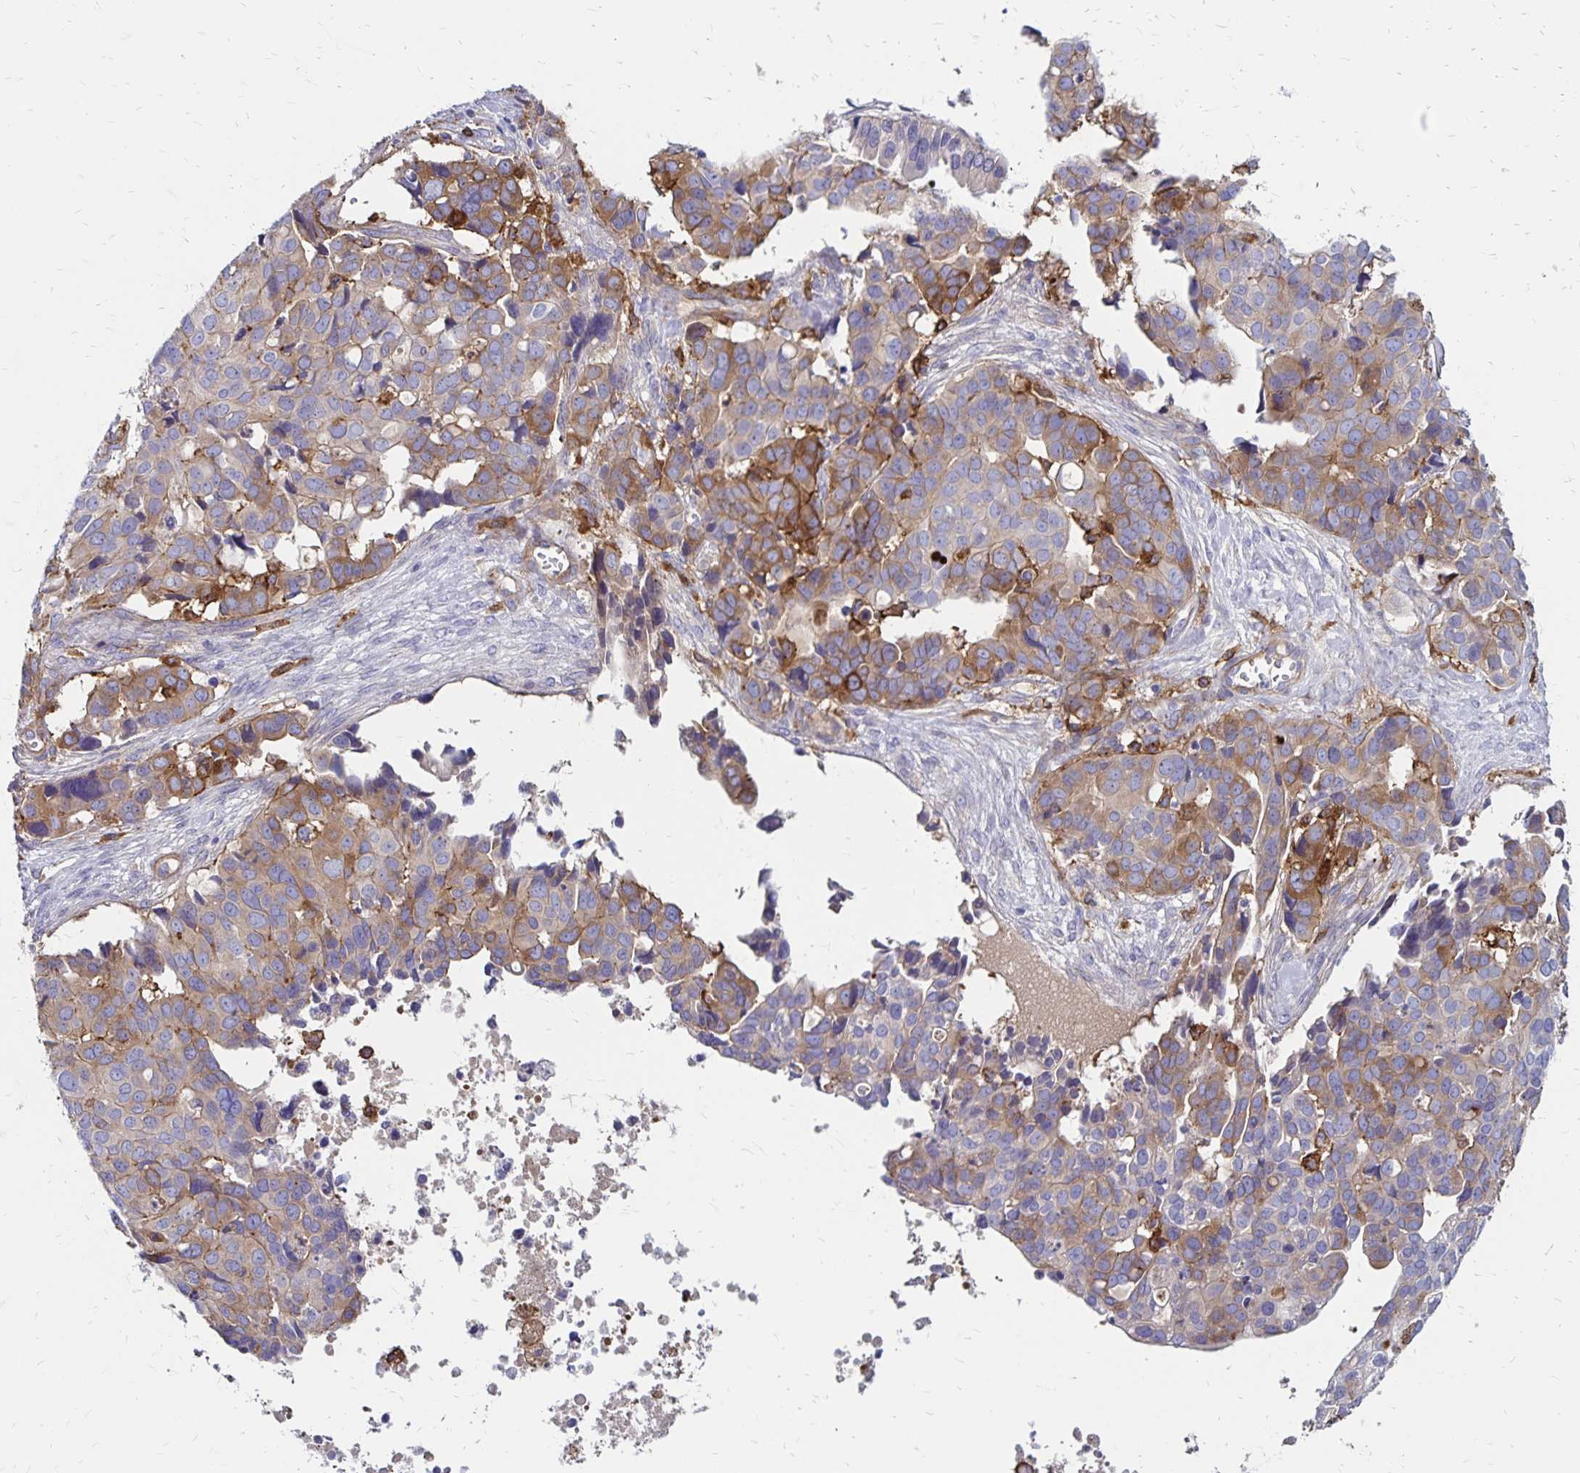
{"staining": {"intensity": "moderate", "quantity": "<25%", "location": "cytoplasmic/membranous"}, "tissue": "ovarian cancer", "cell_type": "Tumor cells", "image_type": "cancer", "snomed": [{"axis": "morphology", "description": "Carcinoma, endometroid"}, {"axis": "topography", "description": "Ovary"}], "caption": "Immunohistochemical staining of human ovarian endometroid carcinoma exhibits low levels of moderate cytoplasmic/membranous protein positivity in about <25% of tumor cells.", "gene": "TNS3", "patient": {"sex": "female", "age": 78}}